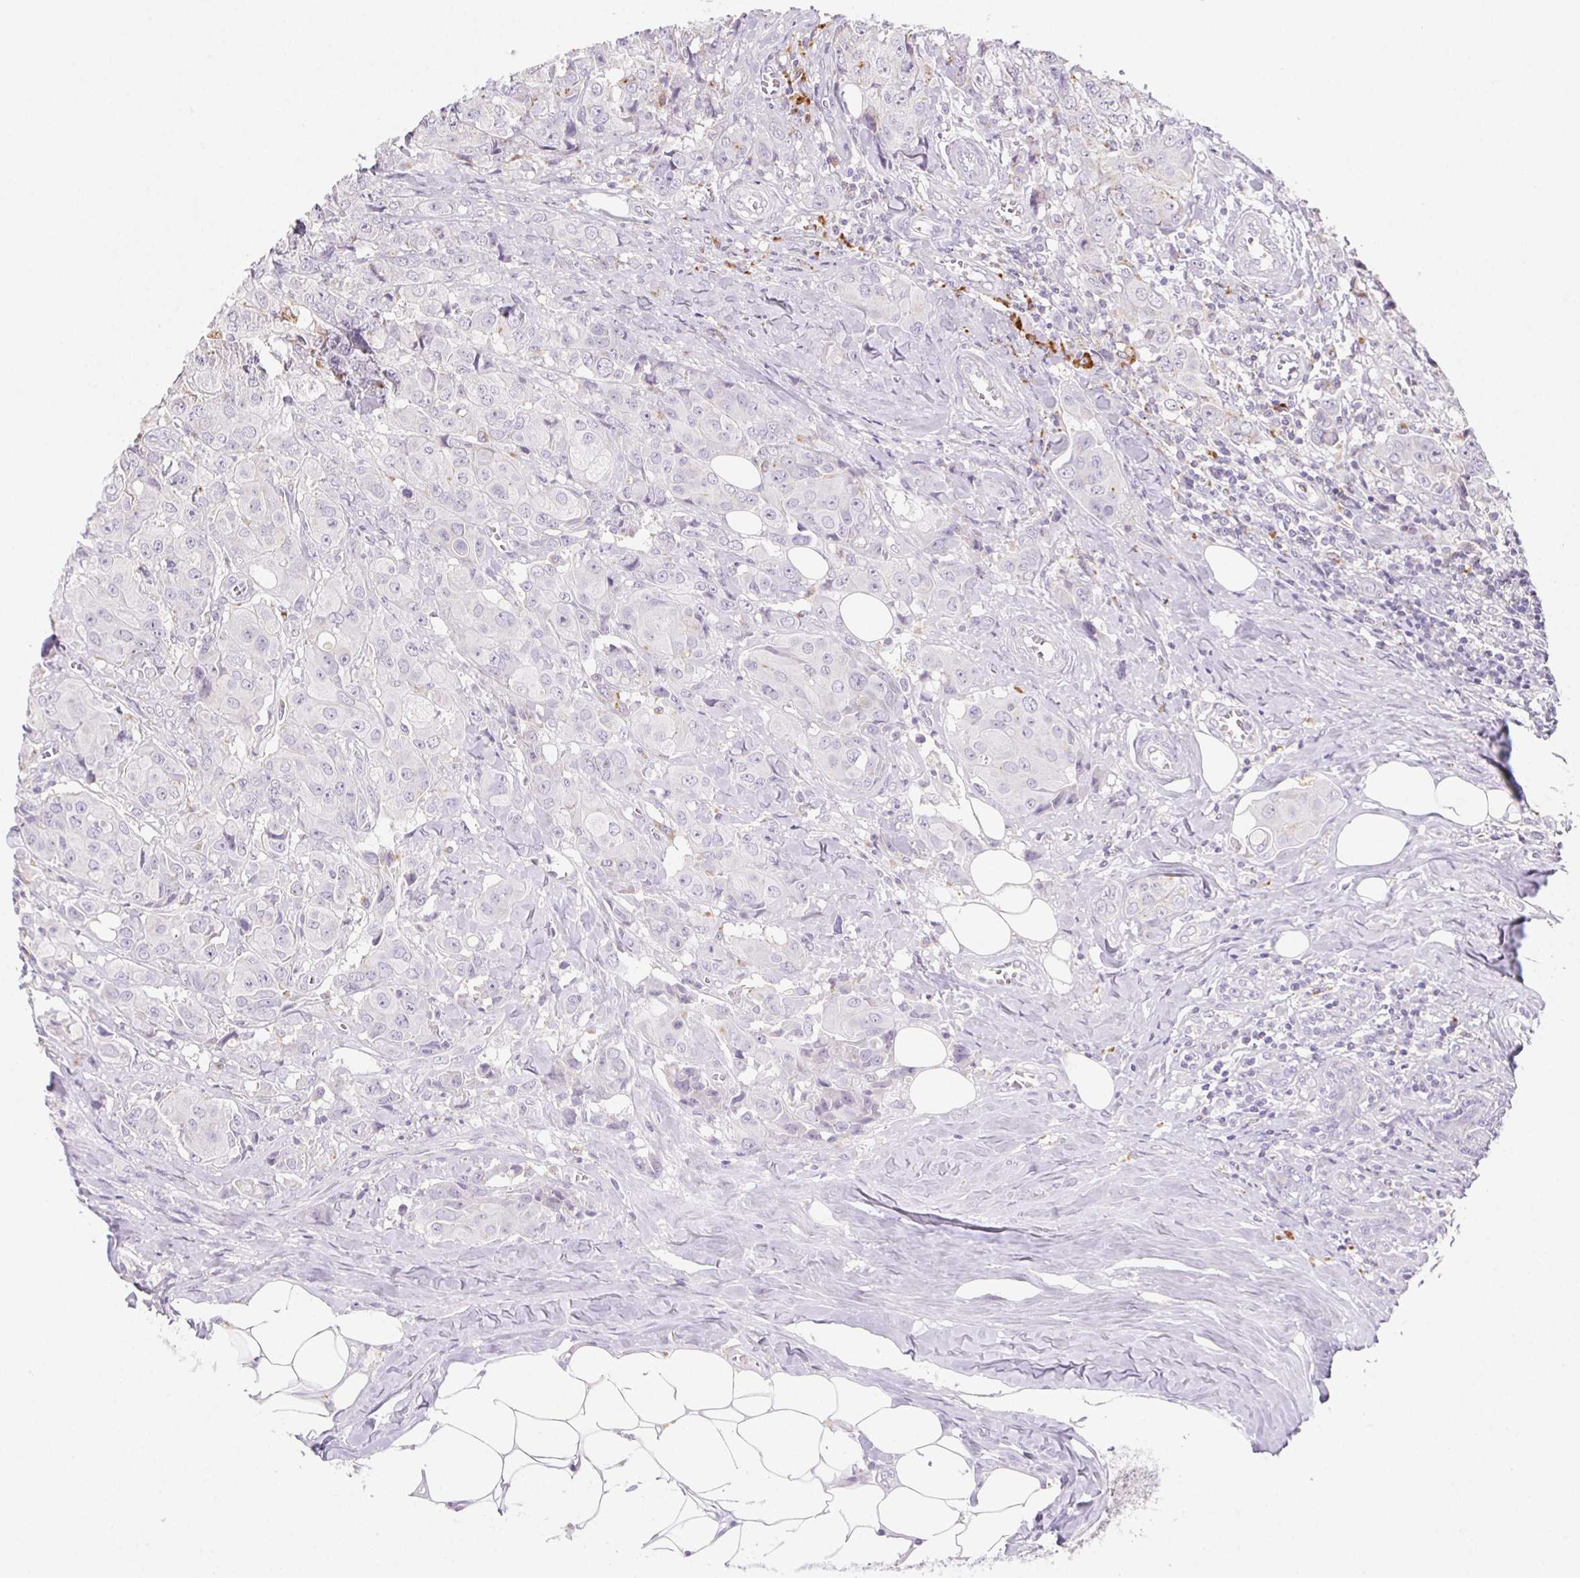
{"staining": {"intensity": "weak", "quantity": "<25%", "location": "cytoplasmic/membranous"}, "tissue": "breast cancer", "cell_type": "Tumor cells", "image_type": "cancer", "snomed": [{"axis": "morphology", "description": "Normal tissue, NOS"}, {"axis": "morphology", "description": "Duct carcinoma"}, {"axis": "topography", "description": "Breast"}], "caption": "There is no significant positivity in tumor cells of infiltrating ductal carcinoma (breast).", "gene": "LIPA", "patient": {"sex": "female", "age": 43}}